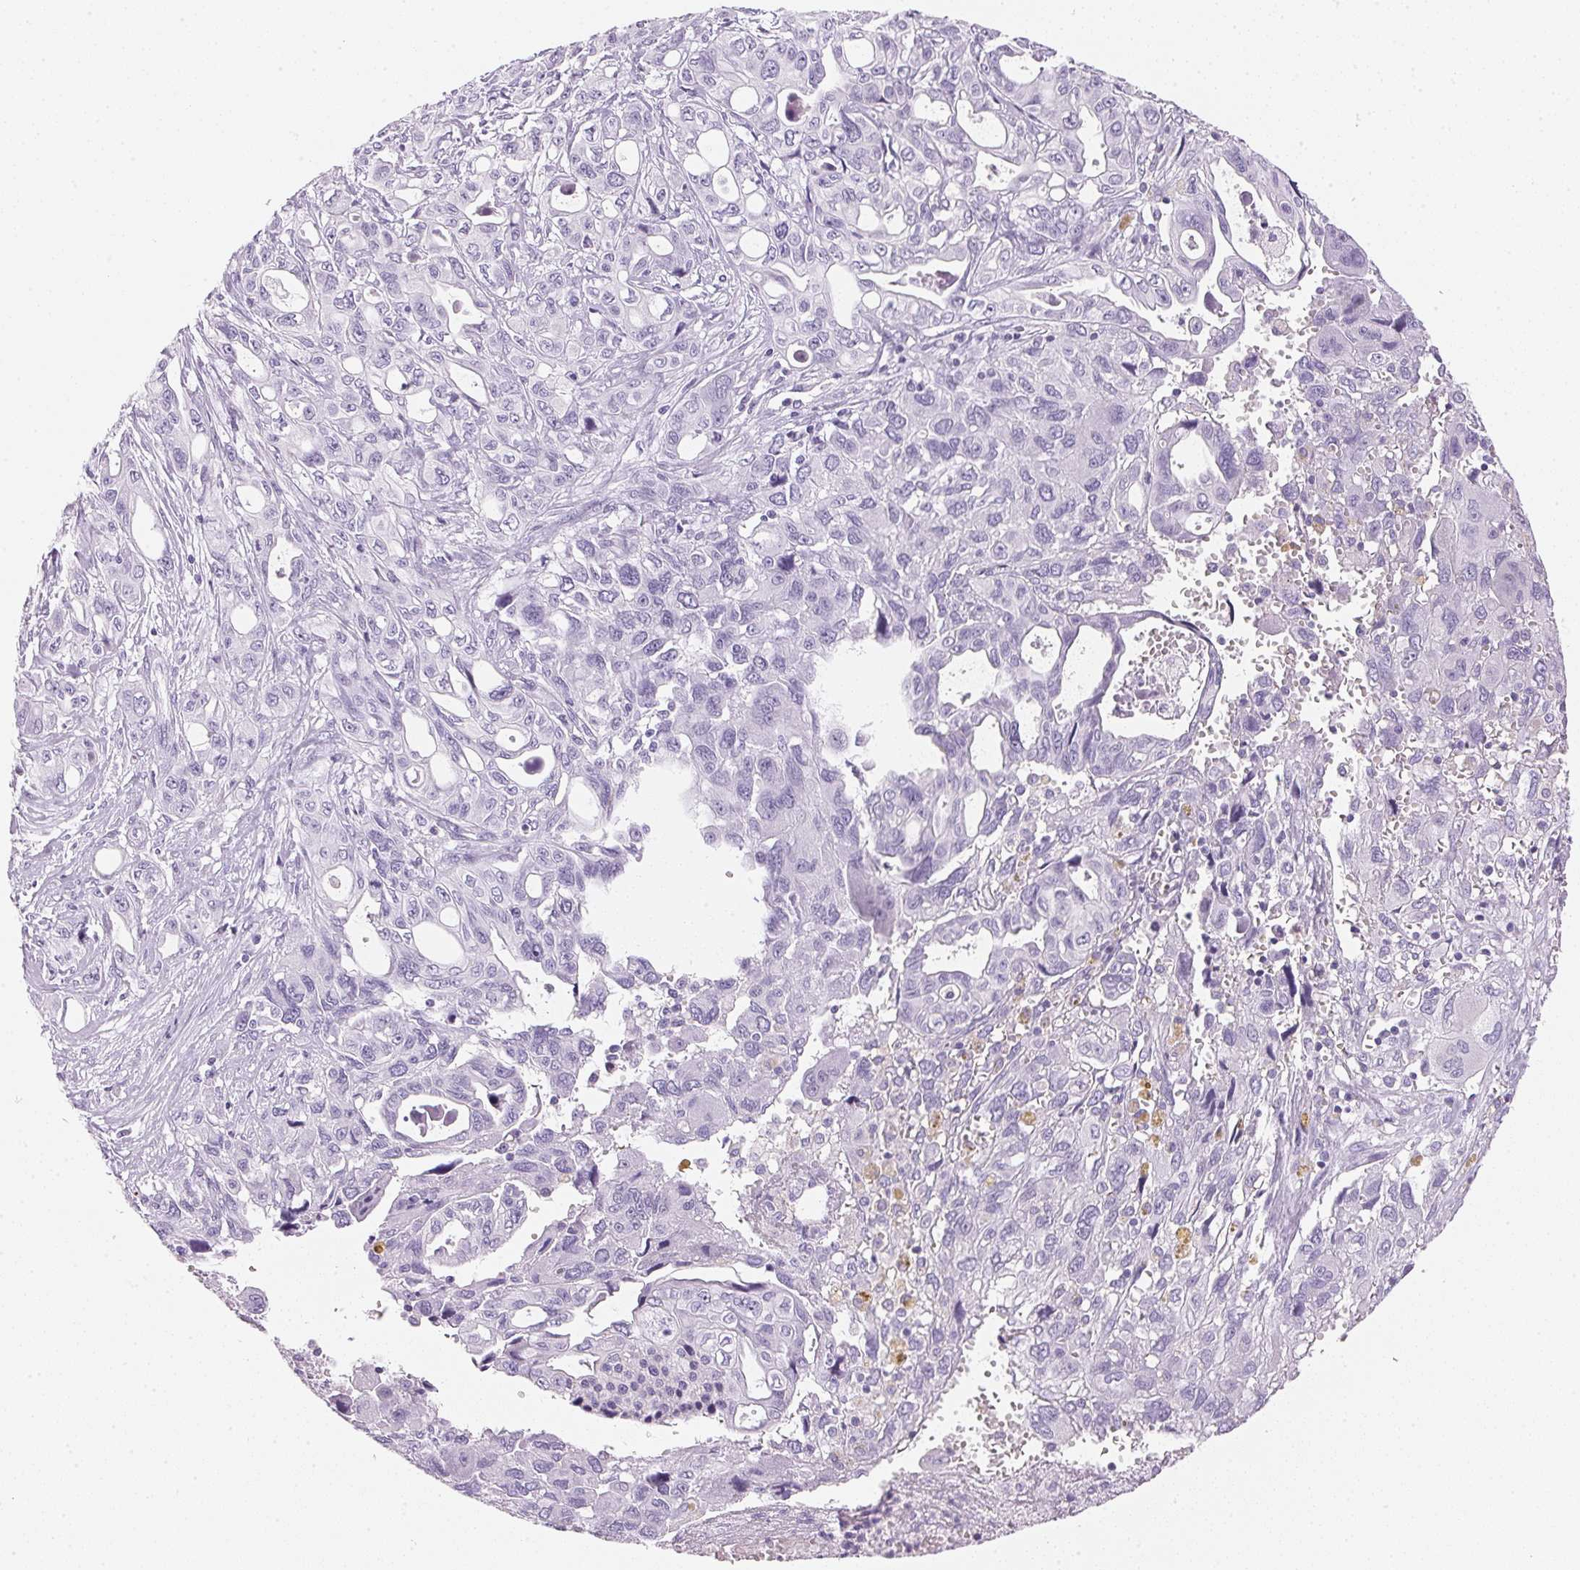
{"staining": {"intensity": "negative", "quantity": "none", "location": "none"}, "tissue": "pancreatic cancer", "cell_type": "Tumor cells", "image_type": "cancer", "snomed": [{"axis": "morphology", "description": "Adenocarcinoma, NOS"}, {"axis": "topography", "description": "Pancreas"}], "caption": "High power microscopy photomicrograph of an immunohistochemistry (IHC) photomicrograph of pancreatic cancer, revealing no significant expression in tumor cells.", "gene": "IGFBP1", "patient": {"sex": "female", "age": 47}}